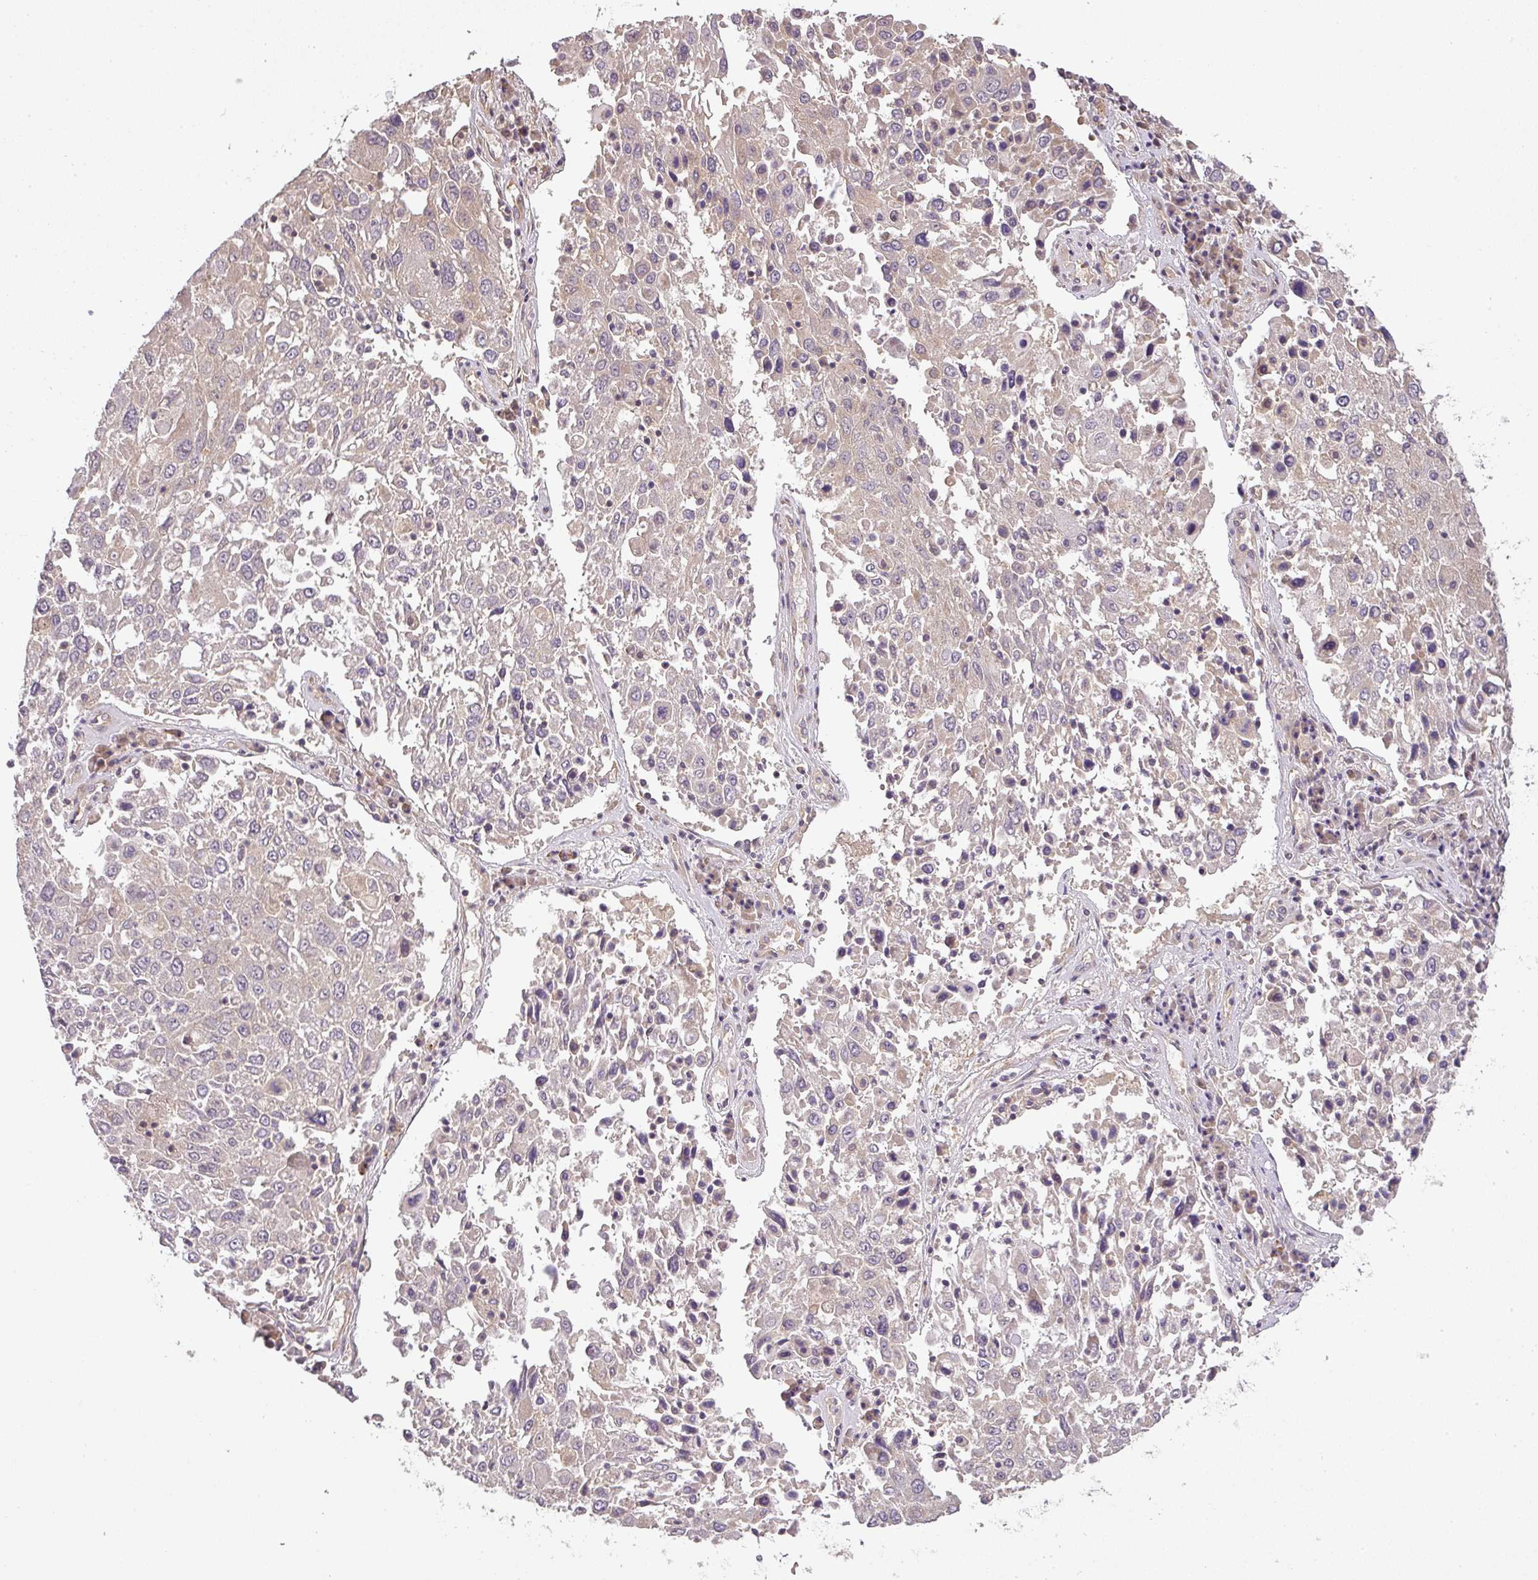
{"staining": {"intensity": "negative", "quantity": "none", "location": "none"}, "tissue": "lung cancer", "cell_type": "Tumor cells", "image_type": "cancer", "snomed": [{"axis": "morphology", "description": "Squamous cell carcinoma, NOS"}, {"axis": "topography", "description": "Lung"}], "caption": "This is an immunohistochemistry (IHC) histopathology image of lung squamous cell carcinoma. There is no positivity in tumor cells.", "gene": "TCL1B", "patient": {"sex": "male", "age": 65}}